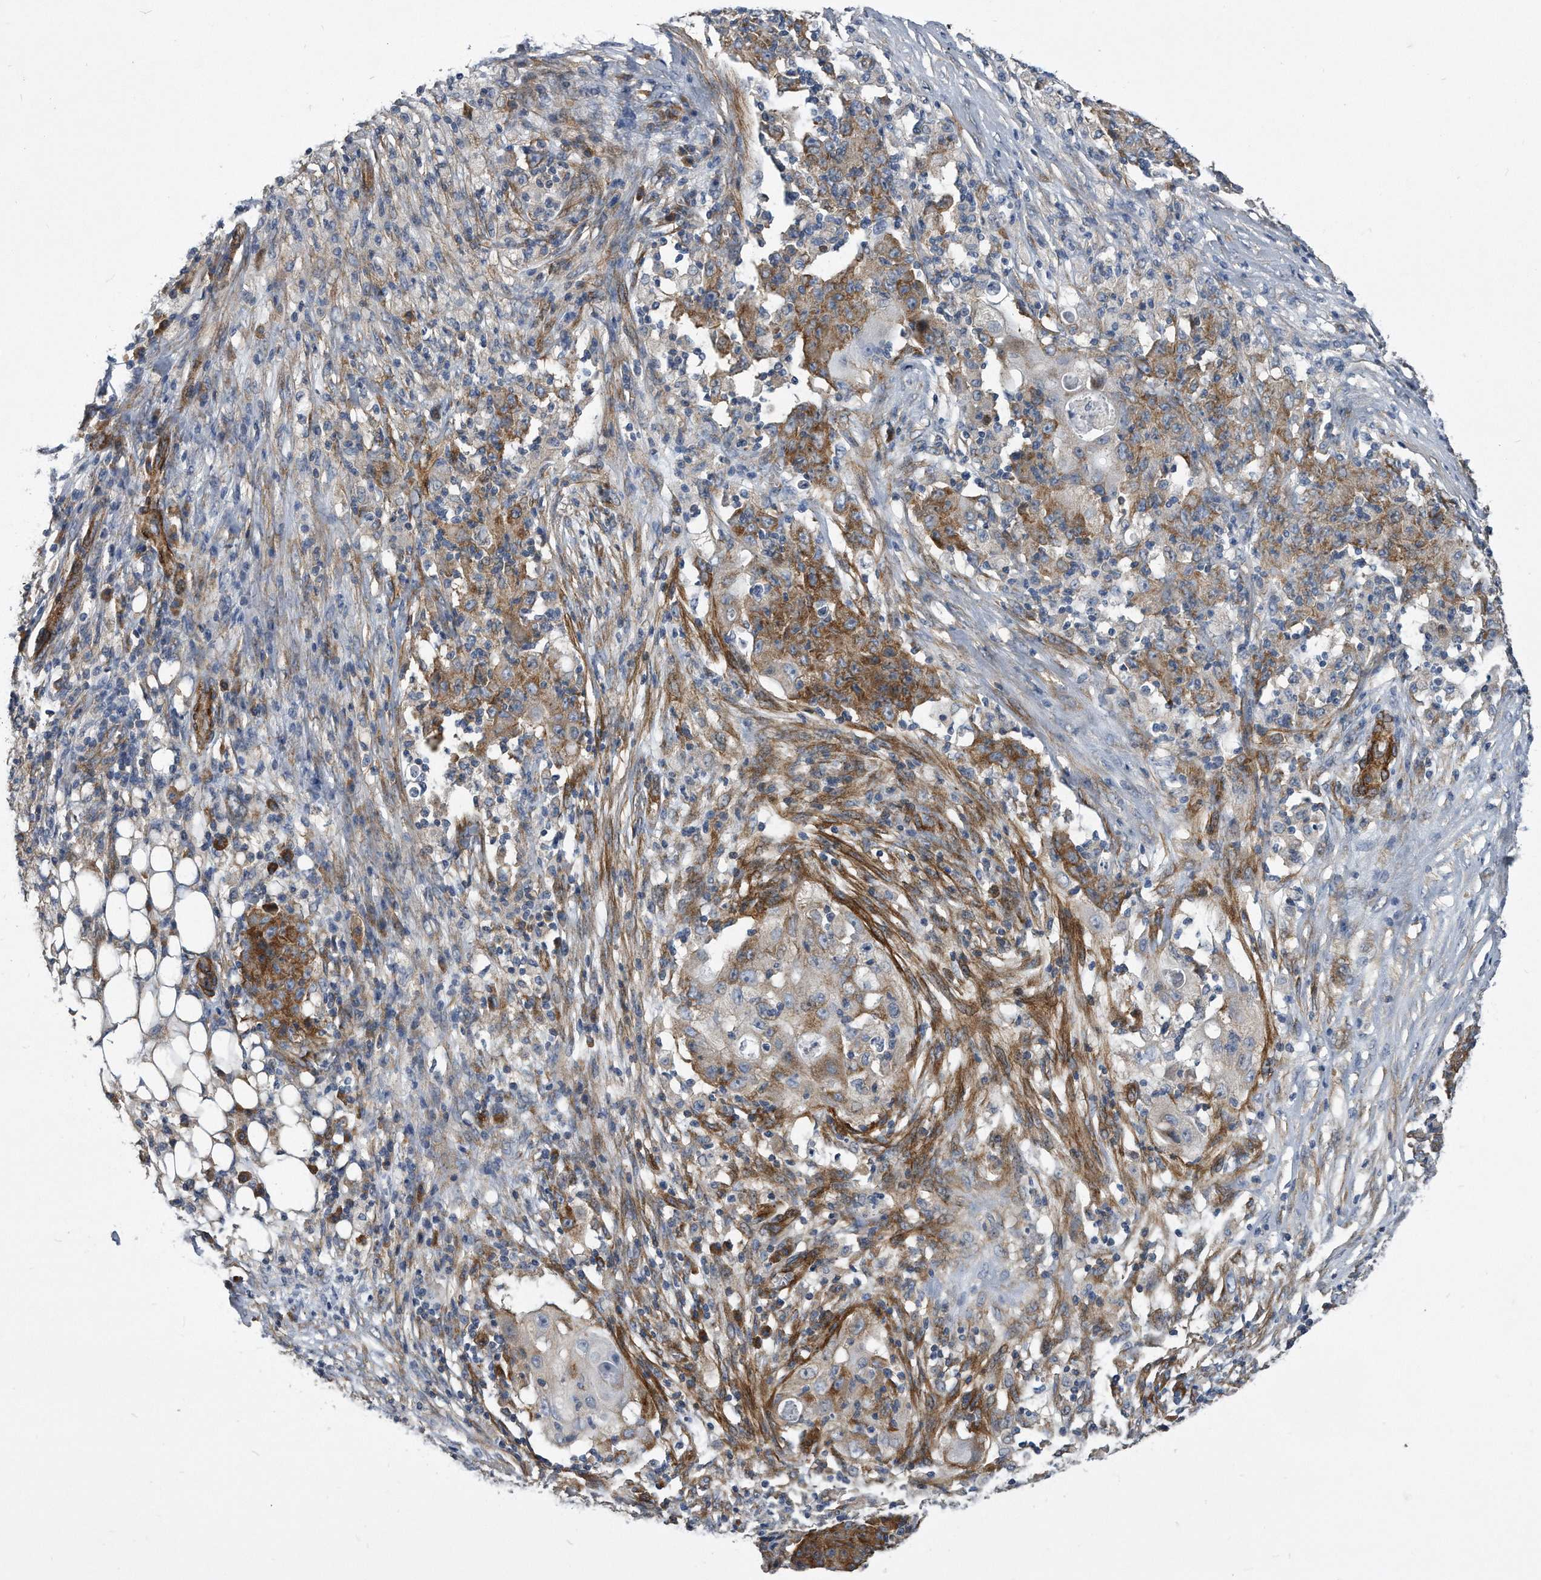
{"staining": {"intensity": "moderate", "quantity": ">75%", "location": "cytoplasmic/membranous"}, "tissue": "ovarian cancer", "cell_type": "Tumor cells", "image_type": "cancer", "snomed": [{"axis": "morphology", "description": "Carcinoma, endometroid"}, {"axis": "topography", "description": "Ovary"}], "caption": "A medium amount of moderate cytoplasmic/membranous expression is present in about >75% of tumor cells in endometroid carcinoma (ovarian) tissue.", "gene": "EIF2B4", "patient": {"sex": "female", "age": 42}}